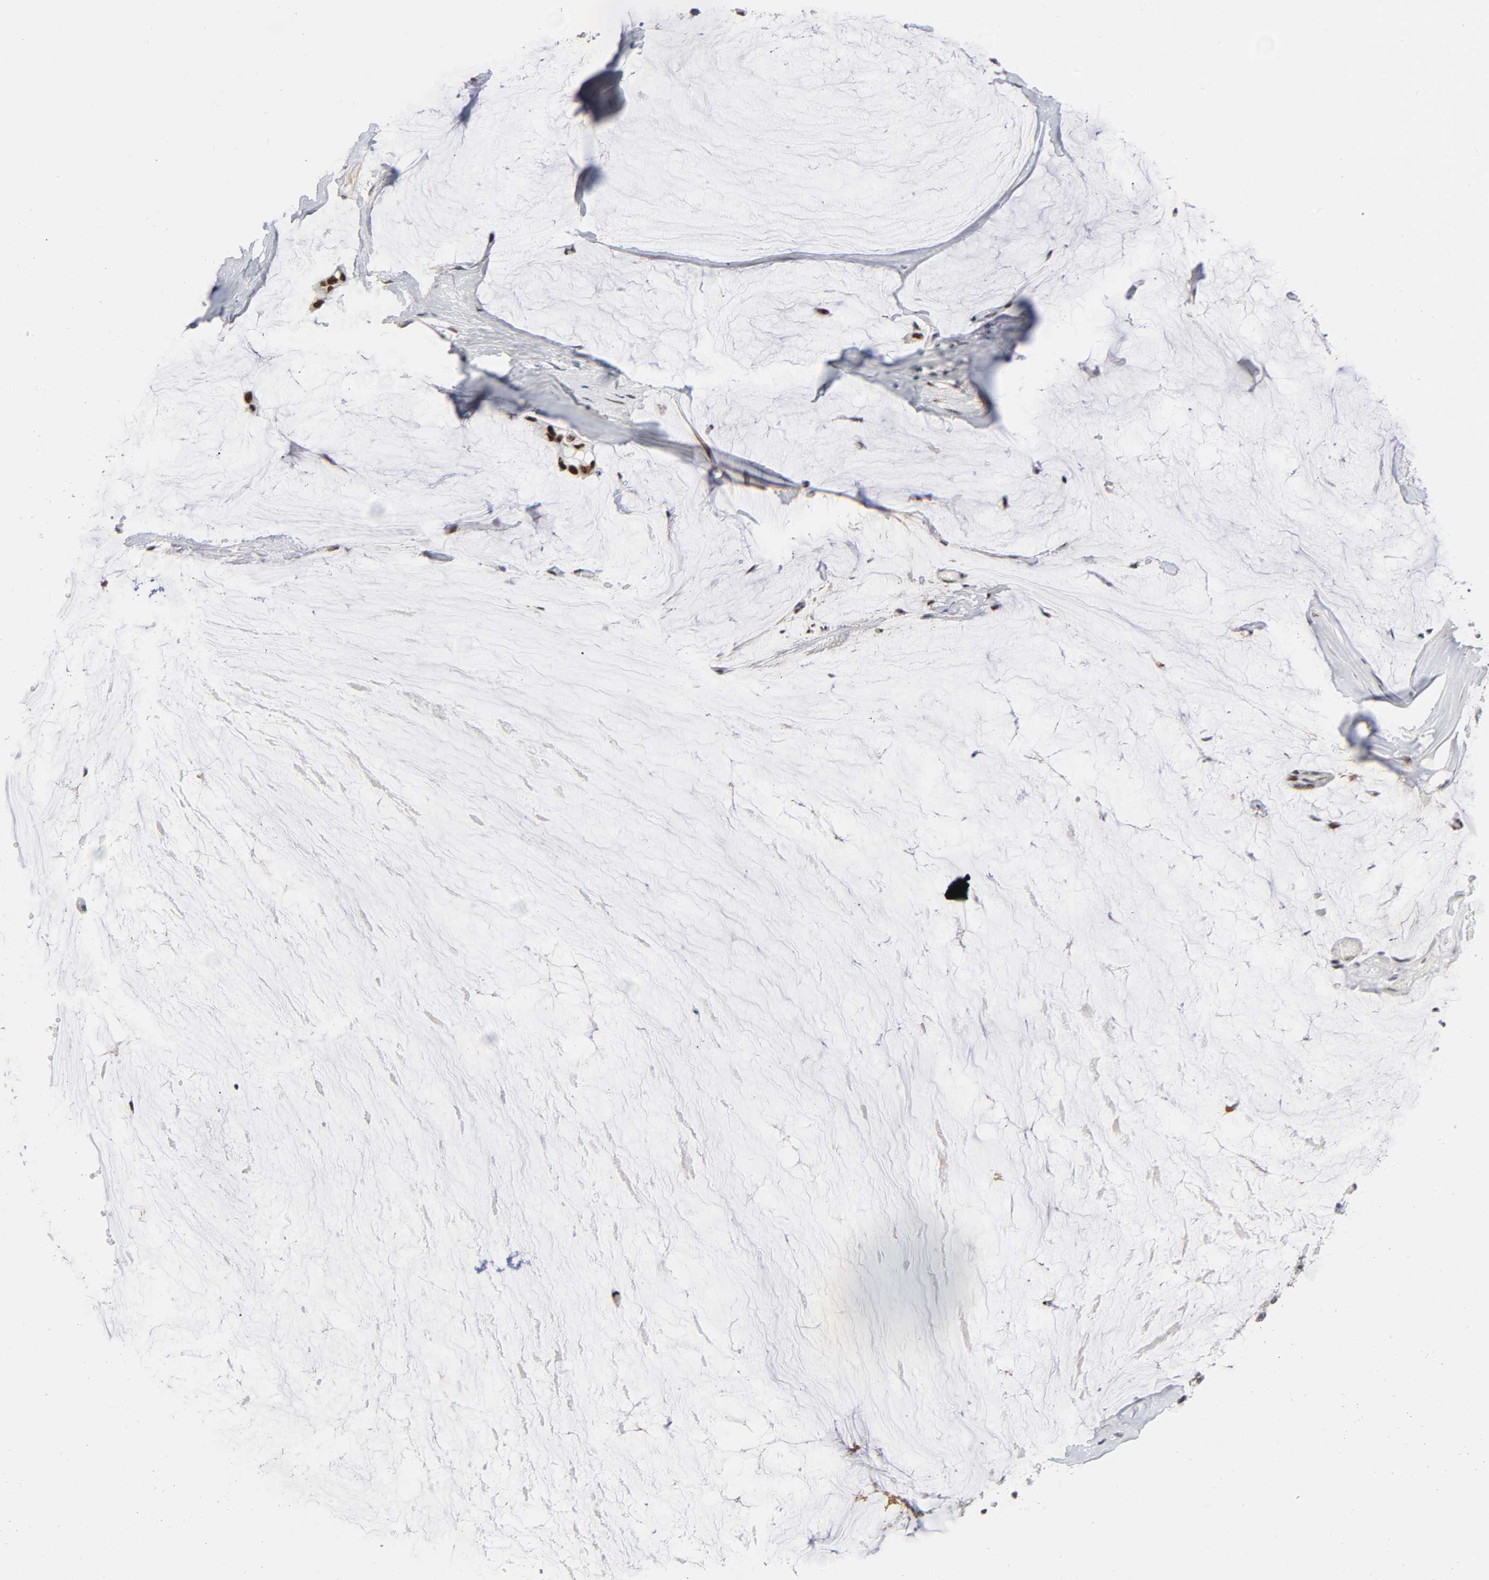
{"staining": {"intensity": "strong", "quantity": ">75%", "location": "nuclear"}, "tissue": "ovarian cancer", "cell_type": "Tumor cells", "image_type": "cancer", "snomed": [{"axis": "morphology", "description": "Cystadenocarcinoma, mucinous, NOS"}, {"axis": "topography", "description": "Ovary"}], "caption": "This is a micrograph of immunohistochemistry (IHC) staining of ovarian cancer (mucinous cystadenocarcinoma), which shows strong expression in the nuclear of tumor cells.", "gene": "DIDO1", "patient": {"sex": "female", "age": 39}}